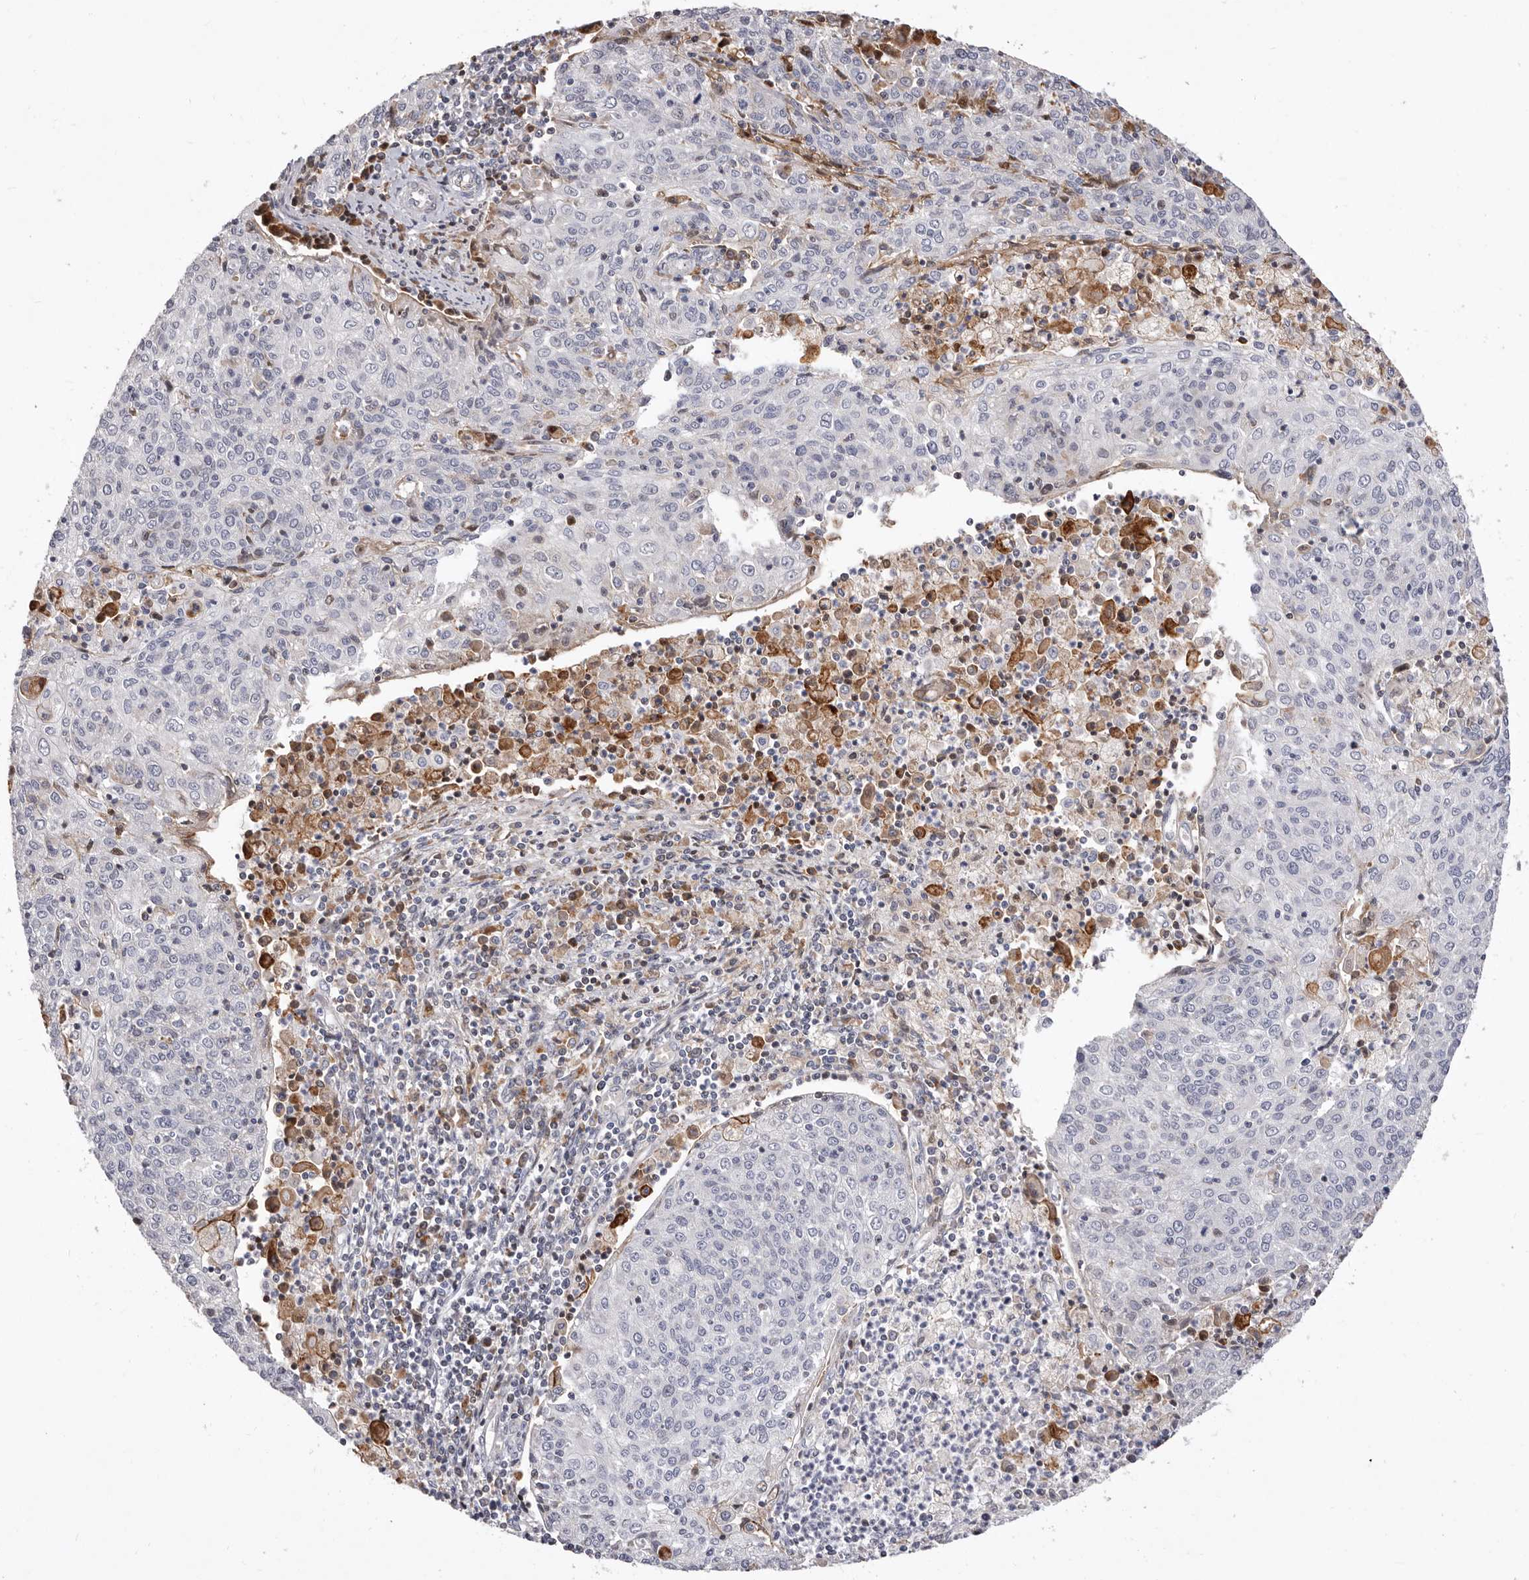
{"staining": {"intensity": "negative", "quantity": "none", "location": "none"}, "tissue": "cervical cancer", "cell_type": "Tumor cells", "image_type": "cancer", "snomed": [{"axis": "morphology", "description": "Squamous cell carcinoma, NOS"}, {"axis": "topography", "description": "Cervix"}], "caption": "High magnification brightfield microscopy of squamous cell carcinoma (cervical) stained with DAB (3,3'-diaminobenzidine) (brown) and counterstained with hematoxylin (blue): tumor cells show no significant positivity. The staining was performed using DAB to visualize the protein expression in brown, while the nuclei were stained in blue with hematoxylin (Magnification: 20x).", "gene": "NUBPL", "patient": {"sex": "female", "age": 48}}